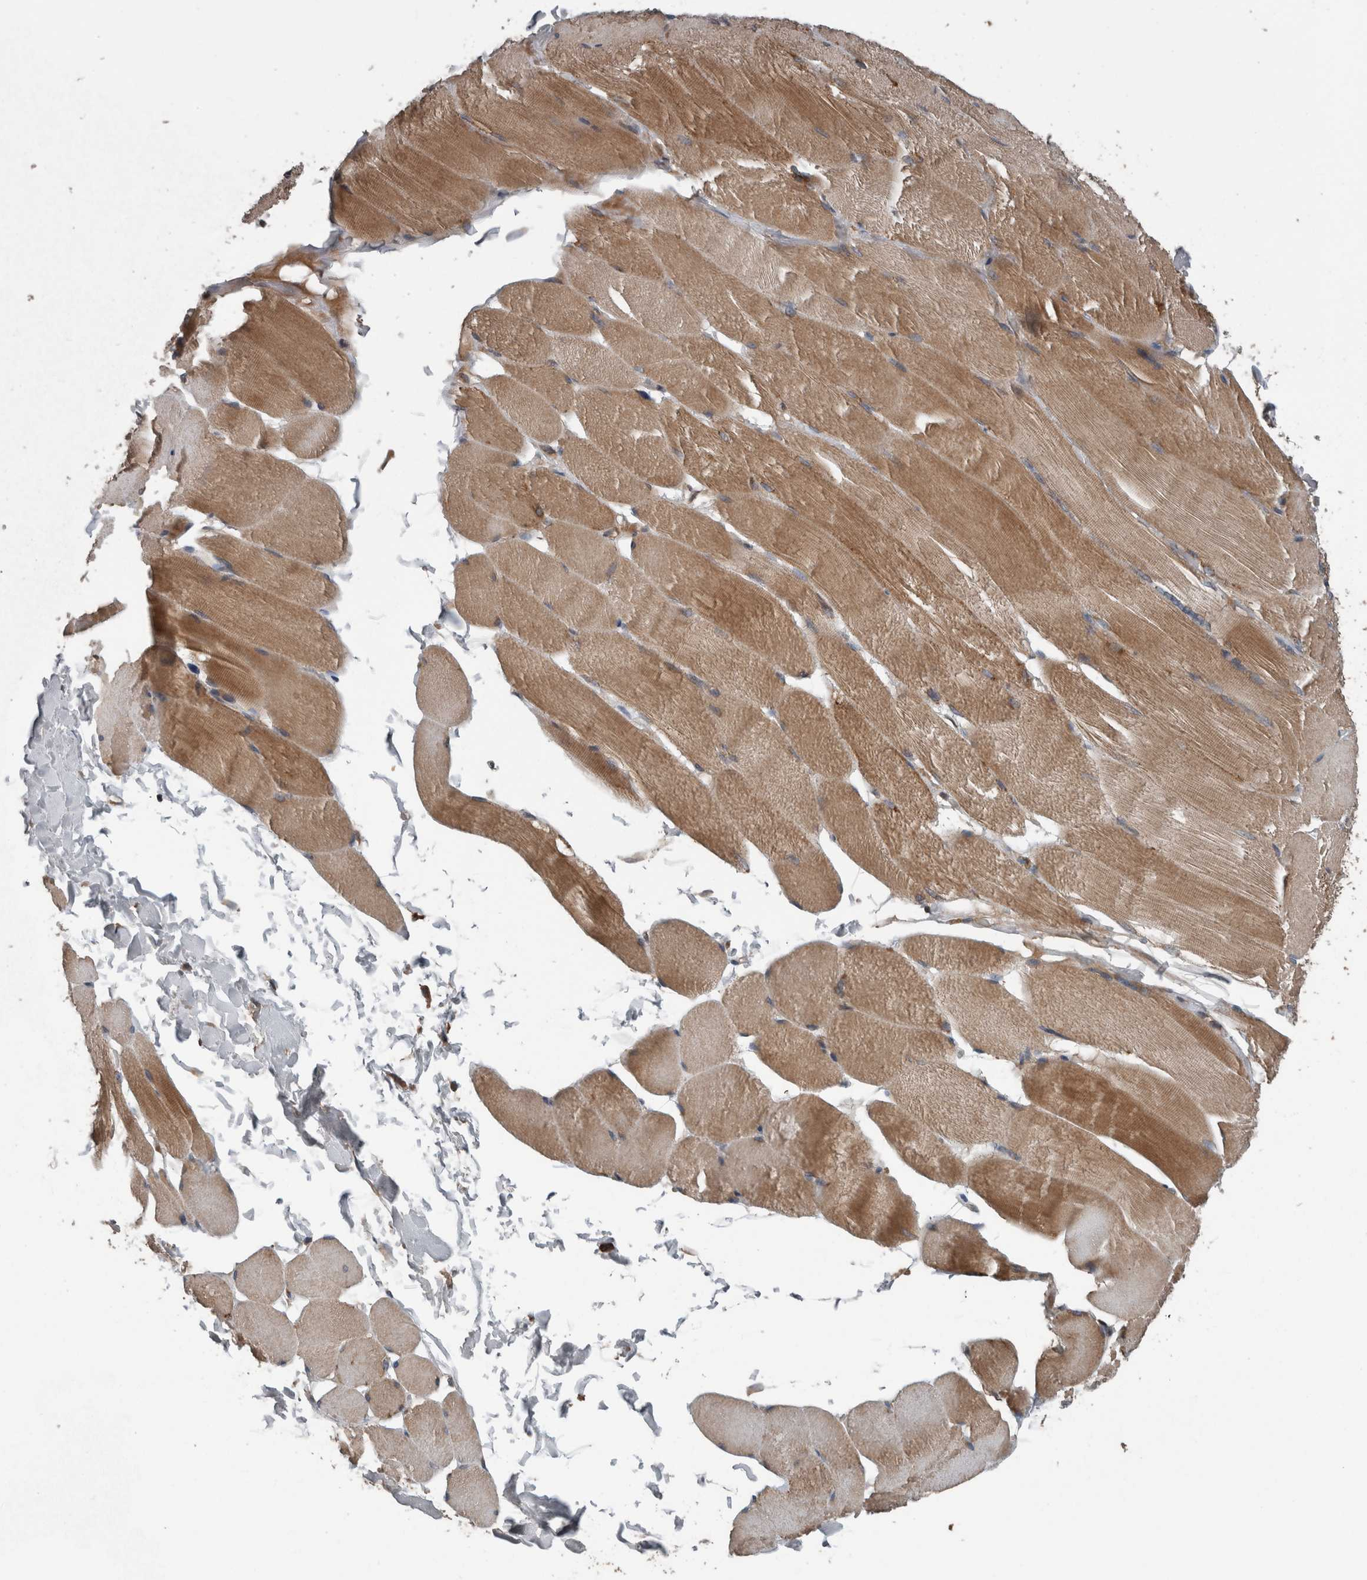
{"staining": {"intensity": "moderate", "quantity": ">75%", "location": "cytoplasmic/membranous"}, "tissue": "skeletal muscle", "cell_type": "Myocytes", "image_type": "normal", "snomed": [{"axis": "morphology", "description": "Normal tissue, NOS"}, {"axis": "topography", "description": "Skin"}, {"axis": "topography", "description": "Skeletal muscle"}], "caption": "Protein analysis of normal skeletal muscle reveals moderate cytoplasmic/membranous positivity in approximately >75% of myocytes. The staining is performed using DAB (3,3'-diaminobenzidine) brown chromogen to label protein expression. The nuclei are counter-stained blue using hematoxylin.", "gene": "RIOK3", "patient": {"sex": "male", "age": 83}}